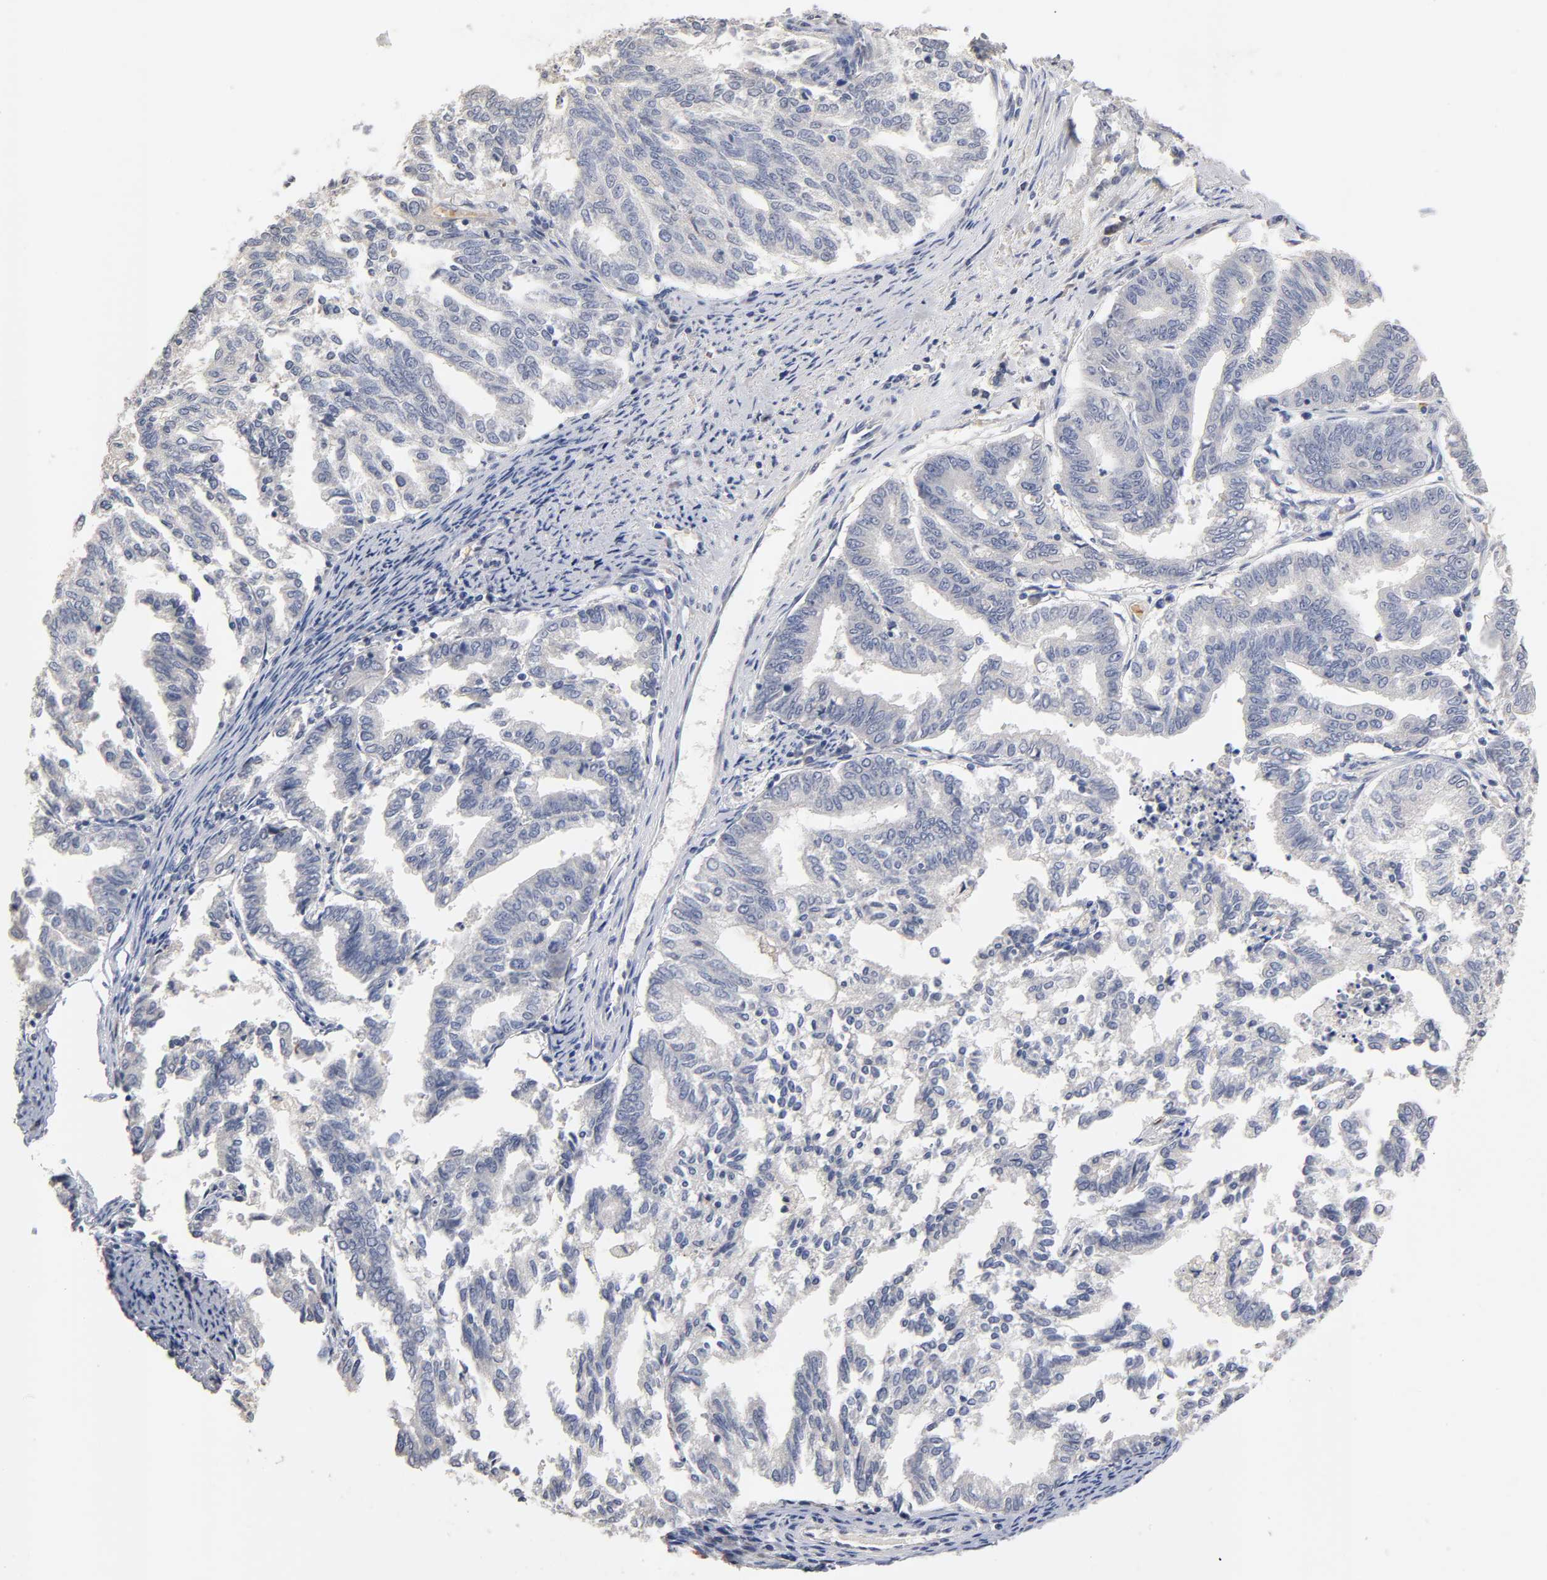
{"staining": {"intensity": "negative", "quantity": "none", "location": "none"}, "tissue": "endometrial cancer", "cell_type": "Tumor cells", "image_type": "cancer", "snomed": [{"axis": "morphology", "description": "Adenocarcinoma, NOS"}, {"axis": "topography", "description": "Endometrium"}], "caption": "Tumor cells show no significant protein staining in endometrial adenocarcinoma.", "gene": "OVOL1", "patient": {"sex": "female", "age": 79}}